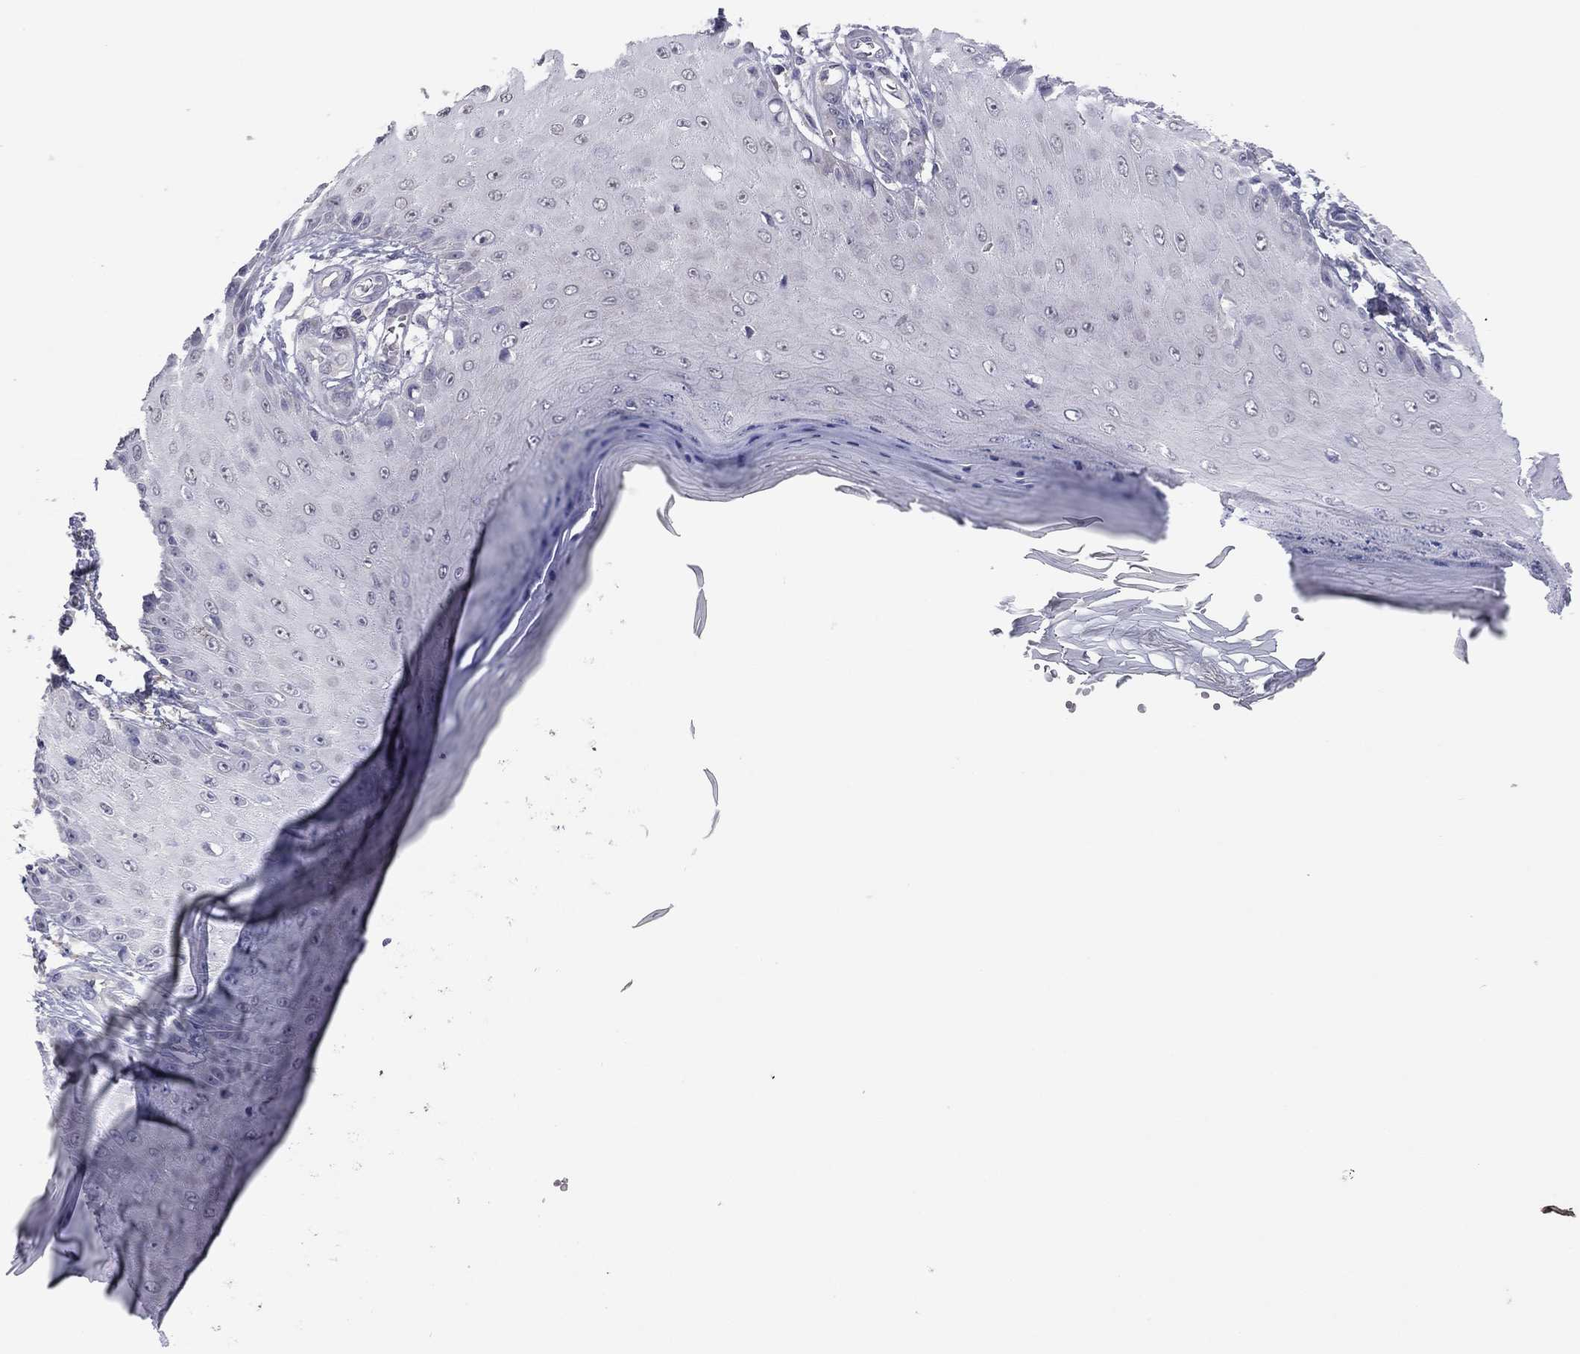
{"staining": {"intensity": "negative", "quantity": "none", "location": "none"}, "tissue": "skin cancer", "cell_type": "Tumor cells", "image_type": "cancer", "snomed": [{"axis": "morphology", "description": "Inflammation, NOS"}, {"axis": "morphology", "description": "Squamous cell carcinoma, NOS"}, {"axis": "topography", "description": "Skin"}], "caption": "Tumor cells are negative for protein expression in human skin cancer (squamous cell carcinoma).", "gene": "PRRT2", "patient": {"sex": "male", "age": 70}}